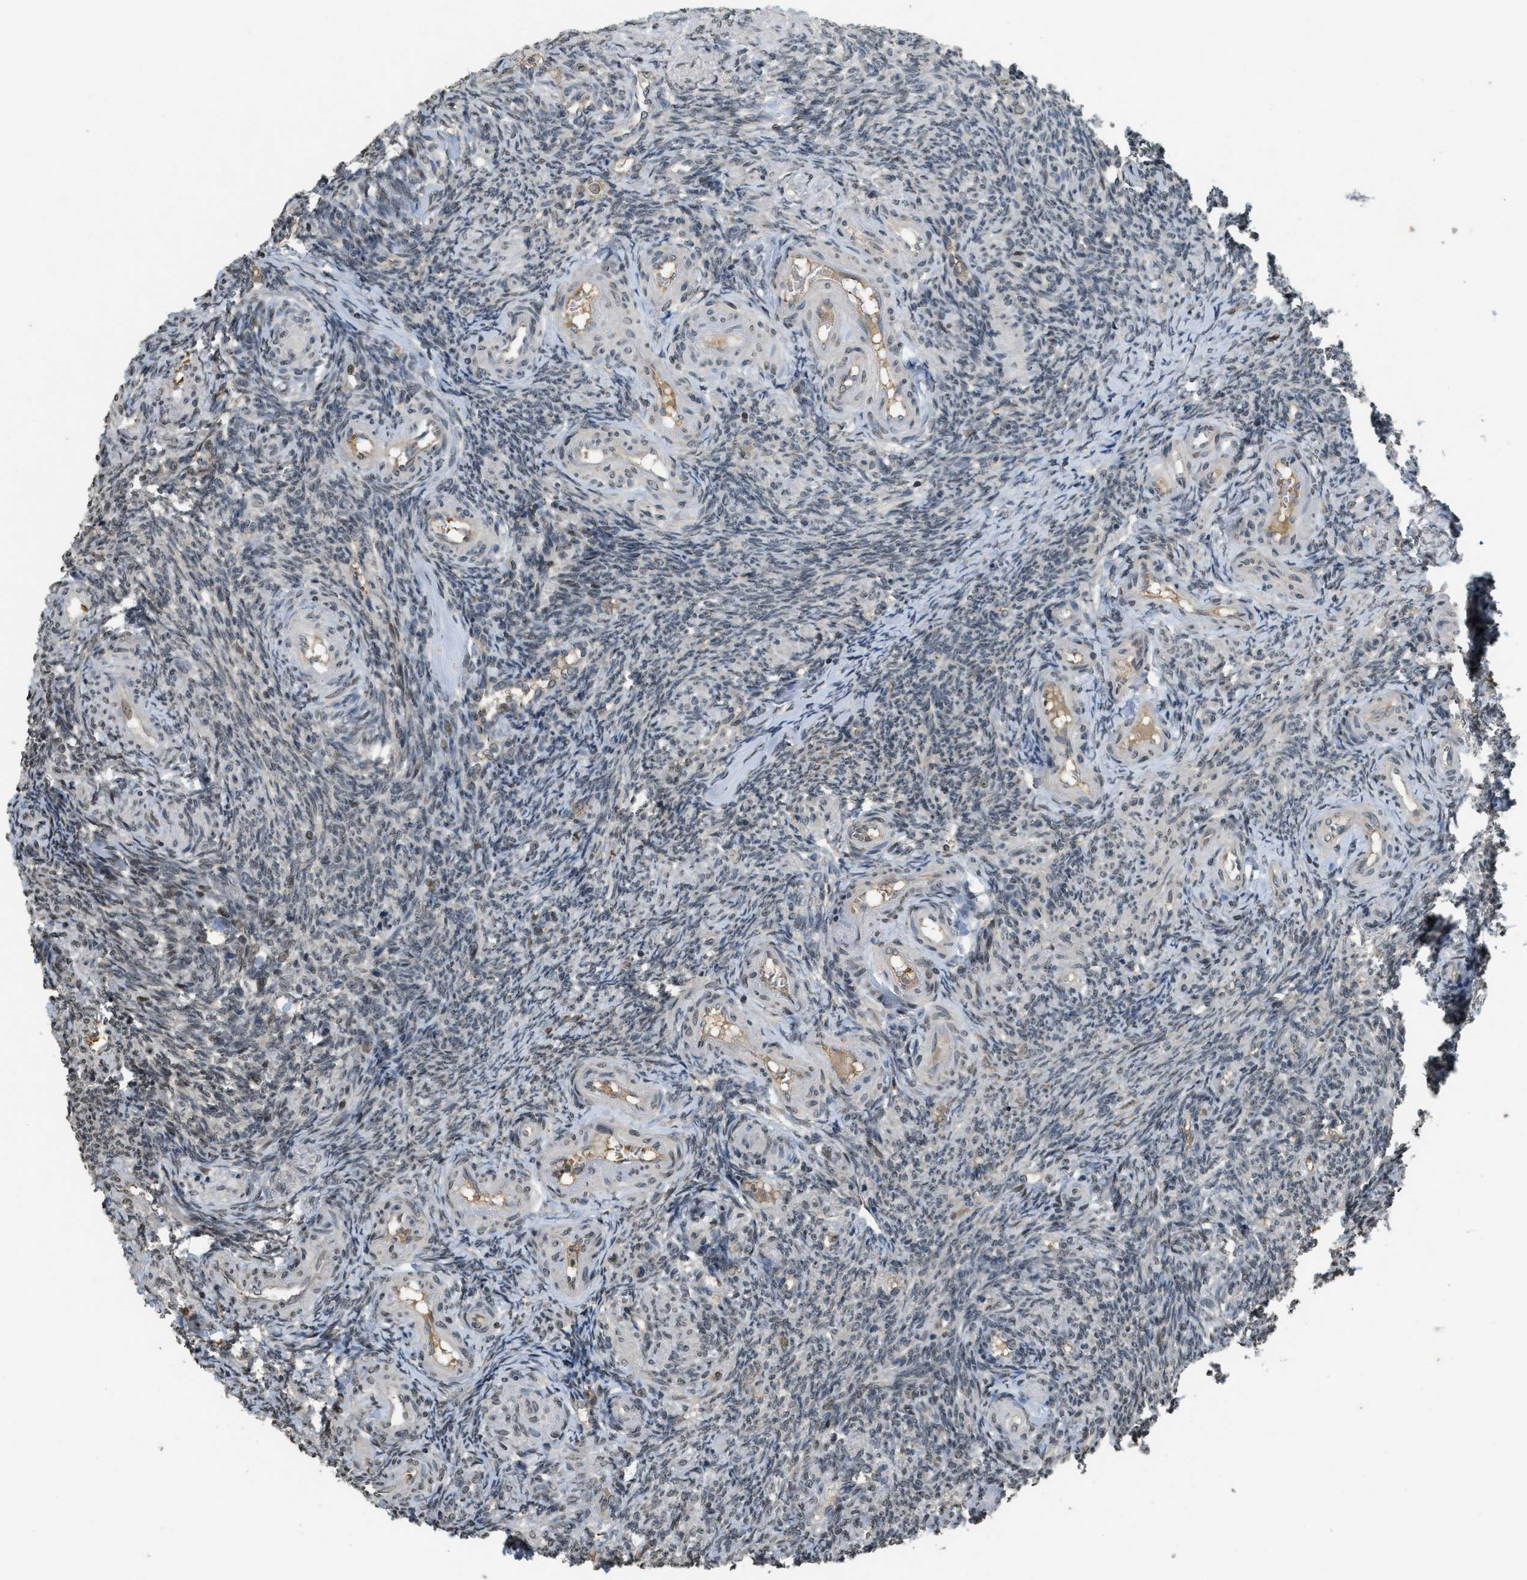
{"staining": {"intensity": "moderate", "quantity": ">75%", "location": "cytoplasmic/membranous"}, "tissue": "ovary", "cell_type": "Follicle cells", "image_type": "normal", "snomed": [{"axis": "morphology", "description": "Normal tissue, NOS"}, {"axis": "topography", "description": "Ovary"}], "caption": "This histopathology image demonstrates IHC staining of benign ovary, with medium moderate cytoplasmic/membranous positivity in approximately >75% of follicle cells.", "gene": "SIAH1", "patient": {"sex": "female", "age": 41}}